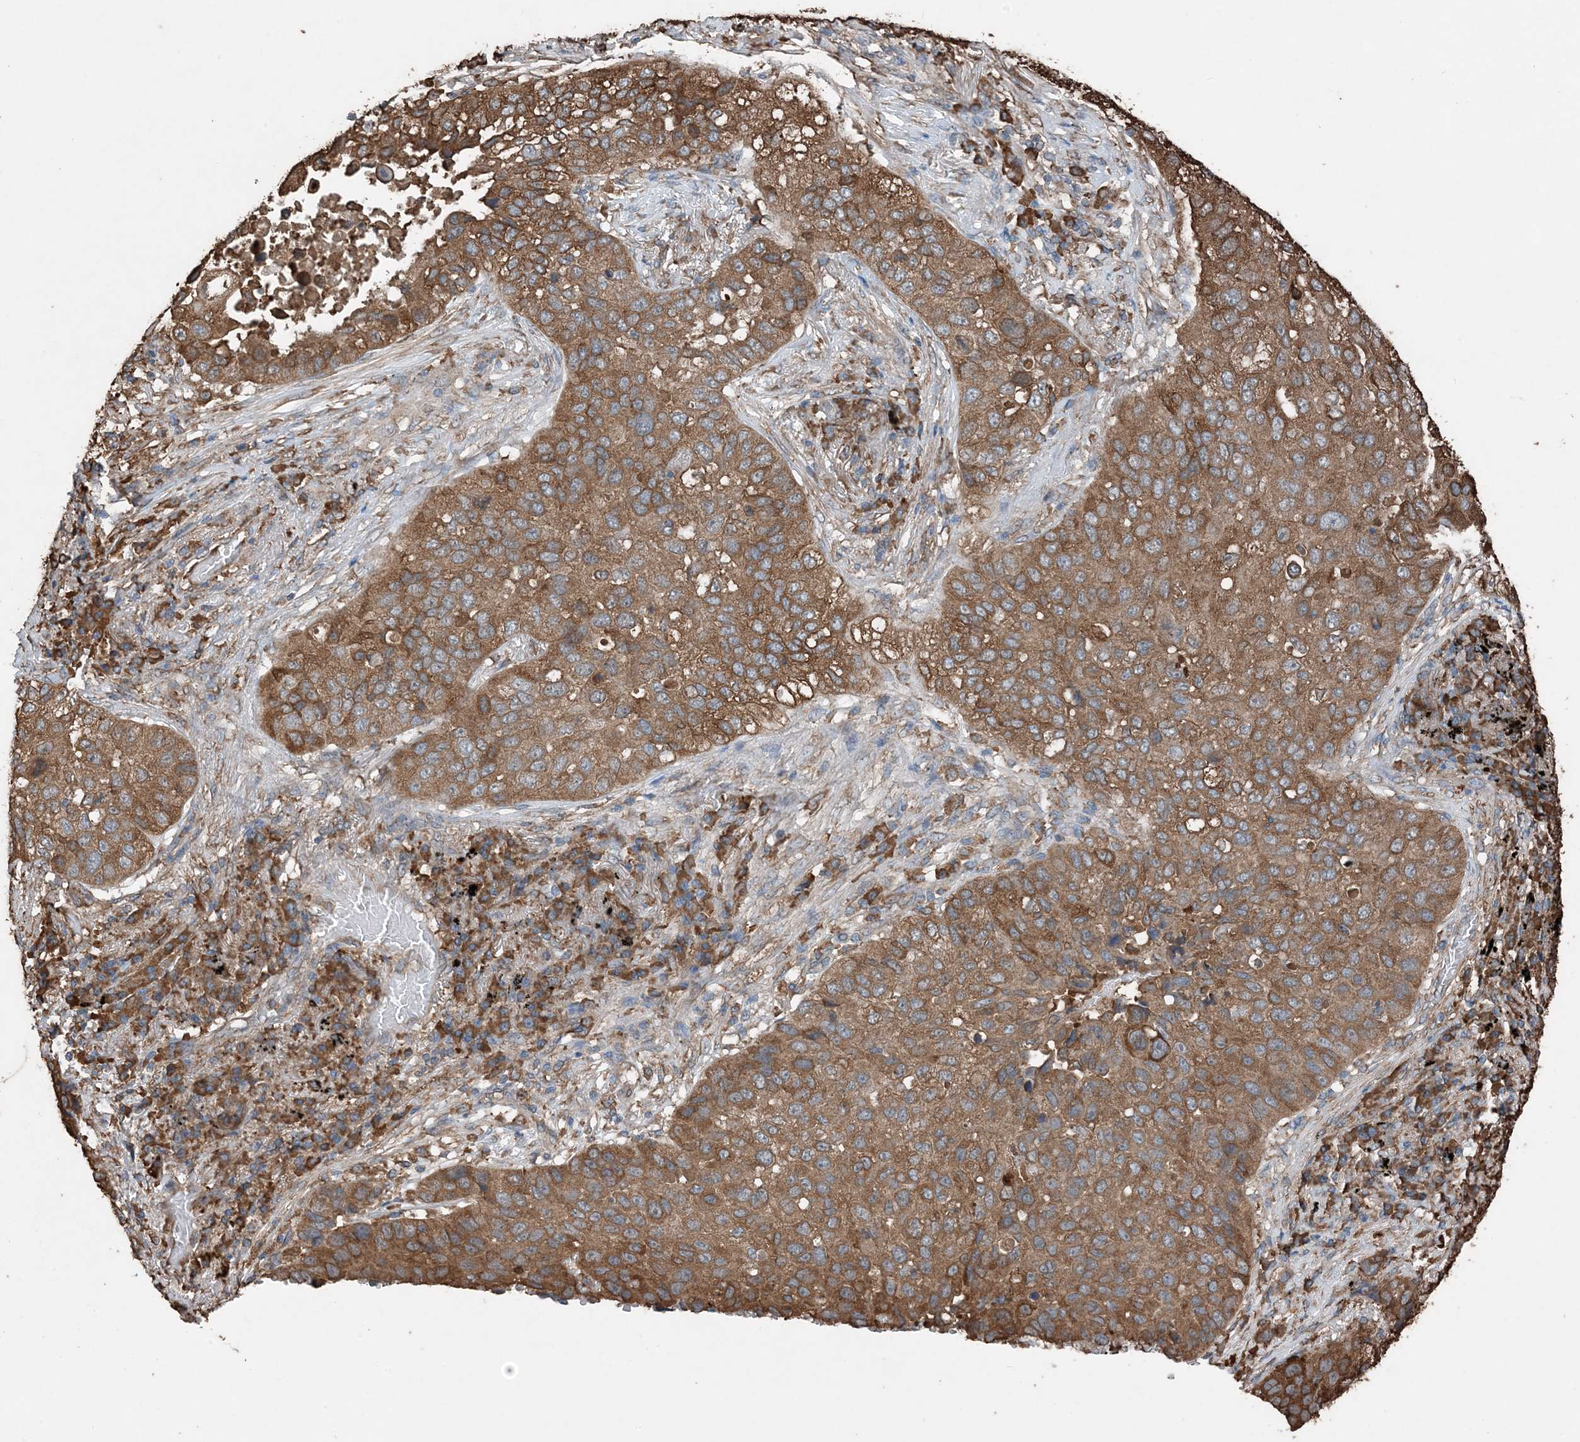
{"staining": {"intensity": "moderate", "quantity": ">75%", "location": "cytoplasmic/membranous"}, "tissue": "lung cancer", "cell_type": "Tumor cells", "image_type": "cancer", "snomed": [{"axis": "morphology", "description": "Squamous cell carcinoma, NOS"}, {"axis": "topography", "description": "Lung"}], "caption": "DAB (3,3'-diaminobenzidine) immunohistochemical staining of human lung squamous cell carcinoma demonstrates moderate cytoplasmic/membranous protein expression in approximately >75% of tumor cells. Nuclei are stained in blue.", "gene": "PDIA6", "patient": {"sex": "male", "age": 57}}